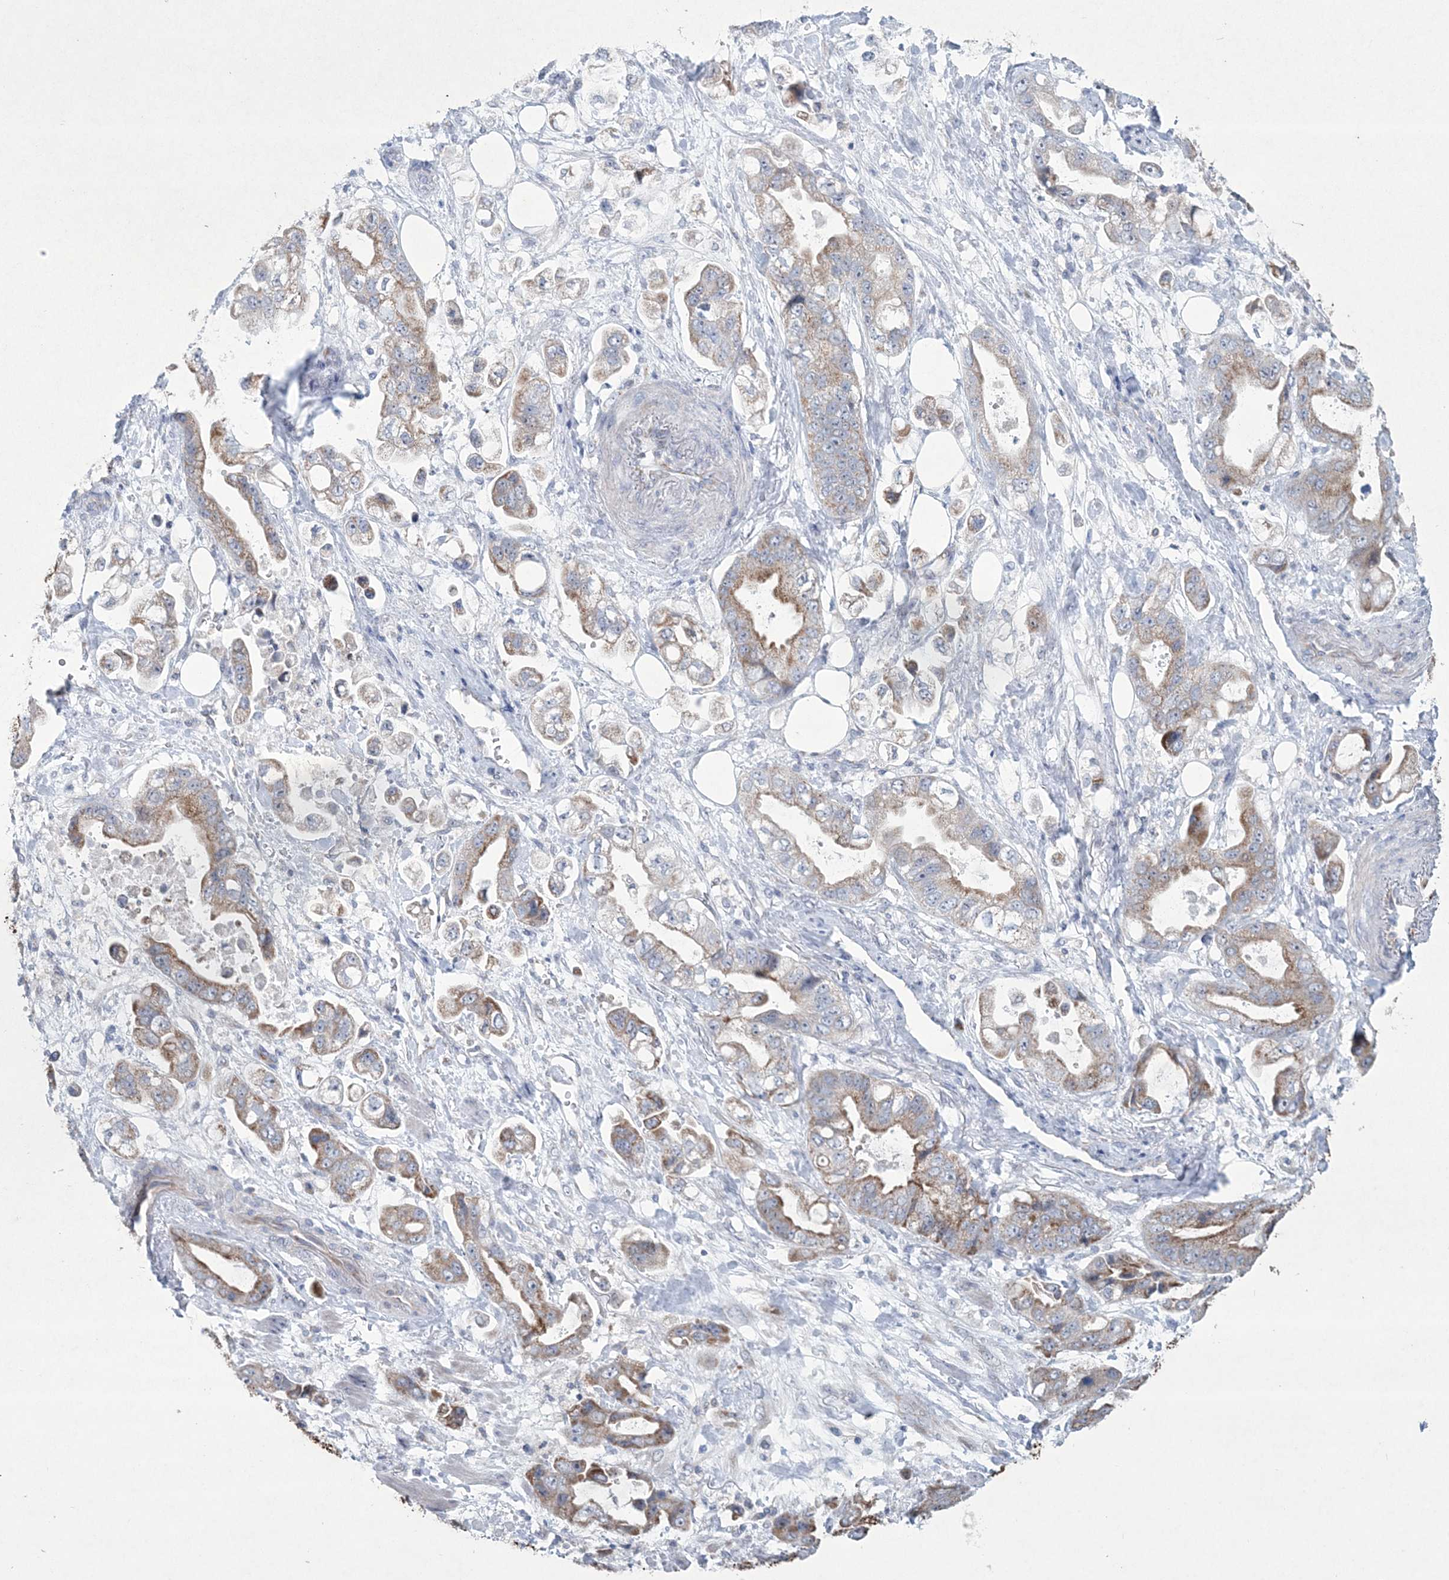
{"staining": {"intensity": "moderate", "quantity": ">75%", "location": "cytoplasmic/membranous"}, "tissue": "stomach cancer", "cell_type": "Tumor cells", "image_type": "cancer", "snomed": [{"axis": "morphology", "description": "Adenocarcinoma, NOS"}, {"axis": "topography", "description": "Stomach"}], "caption": "This is a histology image of IHC staining of stomach cancer (adenocarcinoma), which shows moderate staining in the cytoplasmic/membranous of tumor cells.", "gene": "CES4A", "patient": {"sex": "male", "age": 62}}